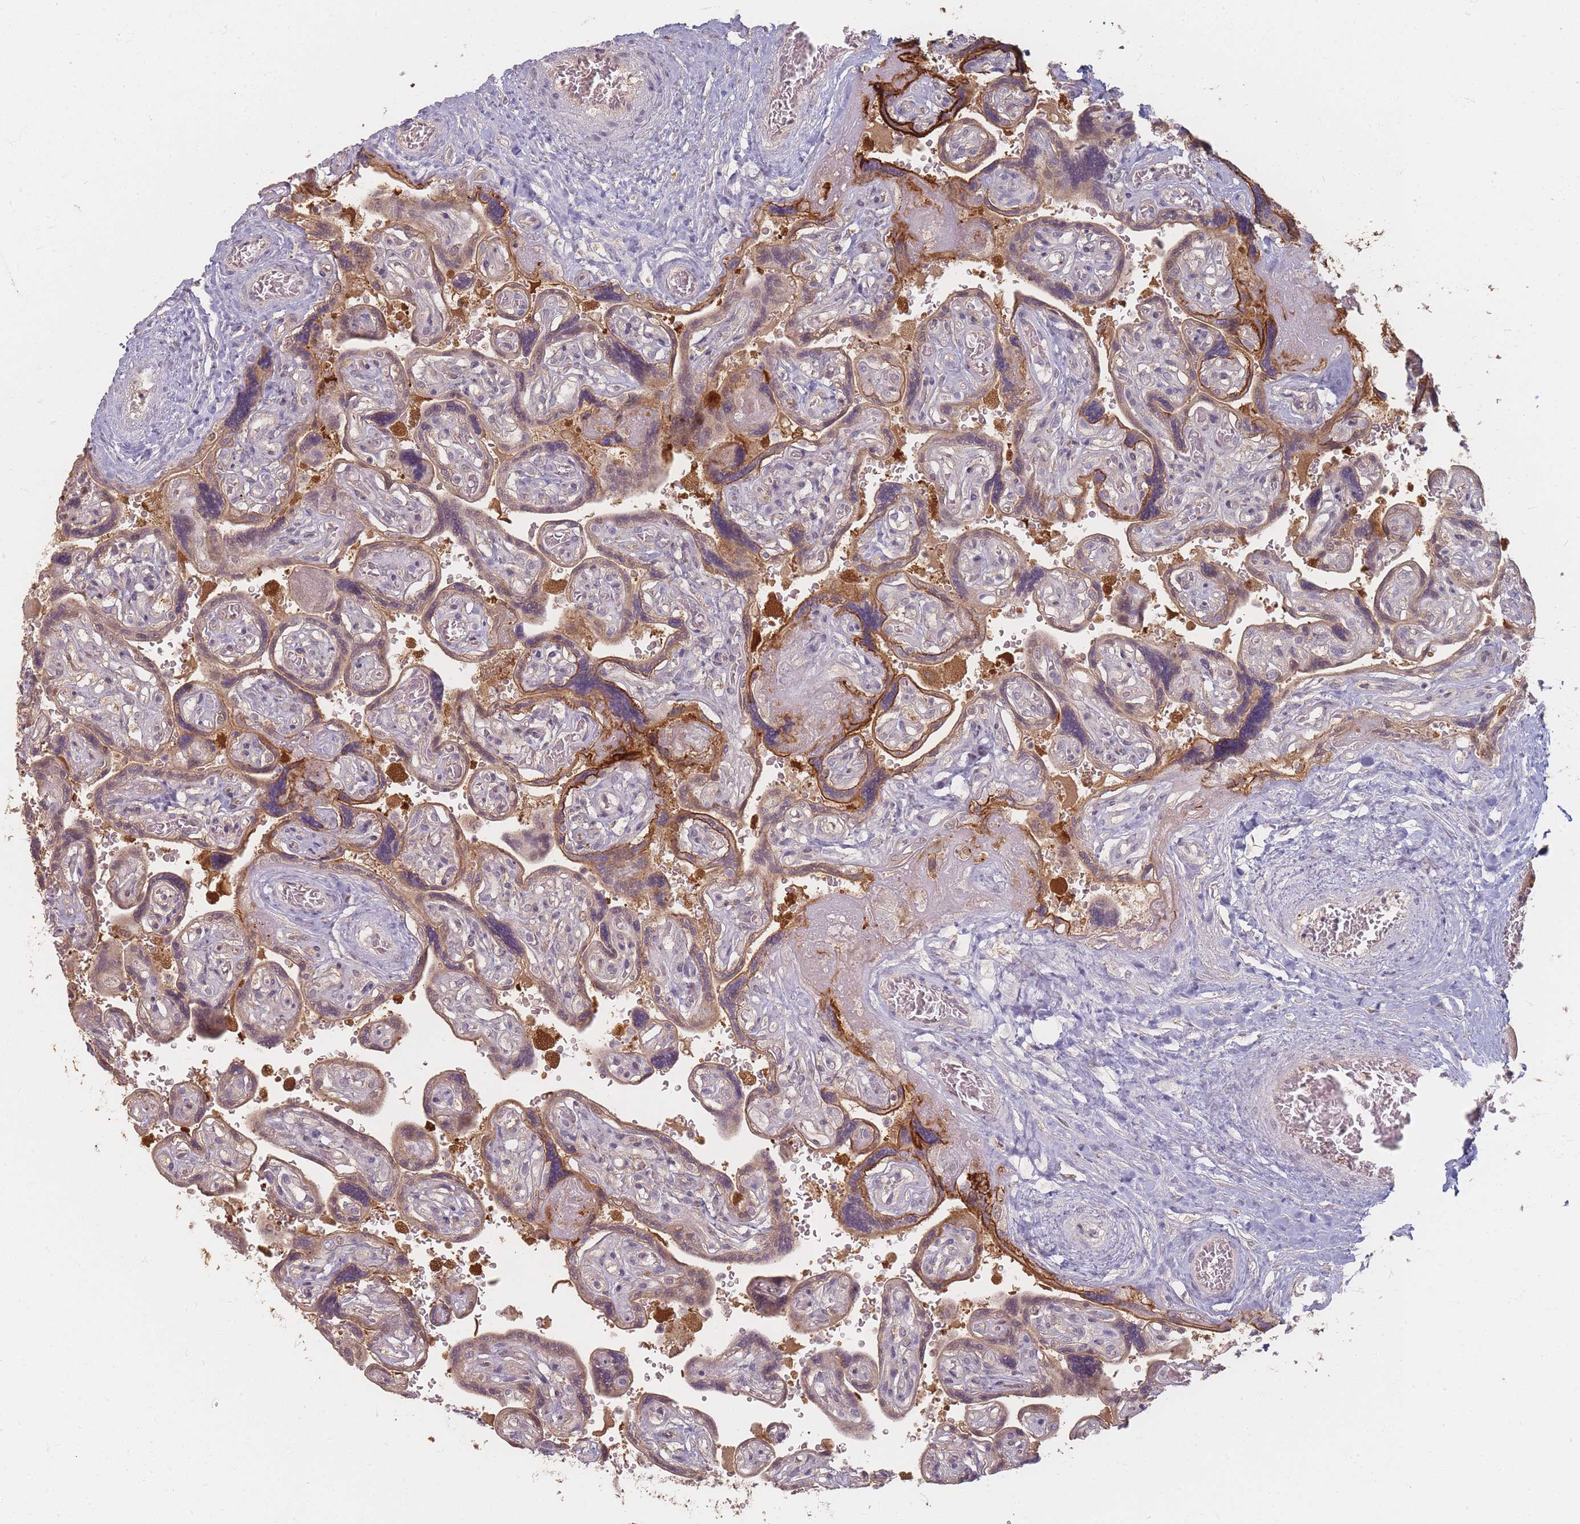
{"staining": {"intensity": "moderate", "quantity": "25%-75%", "location": "cytoplasmic/membranous,nuclear"}, "tissue": "placenta", "cell_type": "Trophoblastic cells", "image_type": "normal", "snomed": [{"axis": "morphology", "description": "Normal tissue, NOS"}, {"axis": "topography", "description": "Placenta"}], "caption": "Trophoblastic cells show medium levels of moderate cytoplasmic/membranous,nuclear staining in about 25%-75% of cells in benign placenta.", "gene": "RFTN1", "patient": {"sex": "female", "age": 32}}